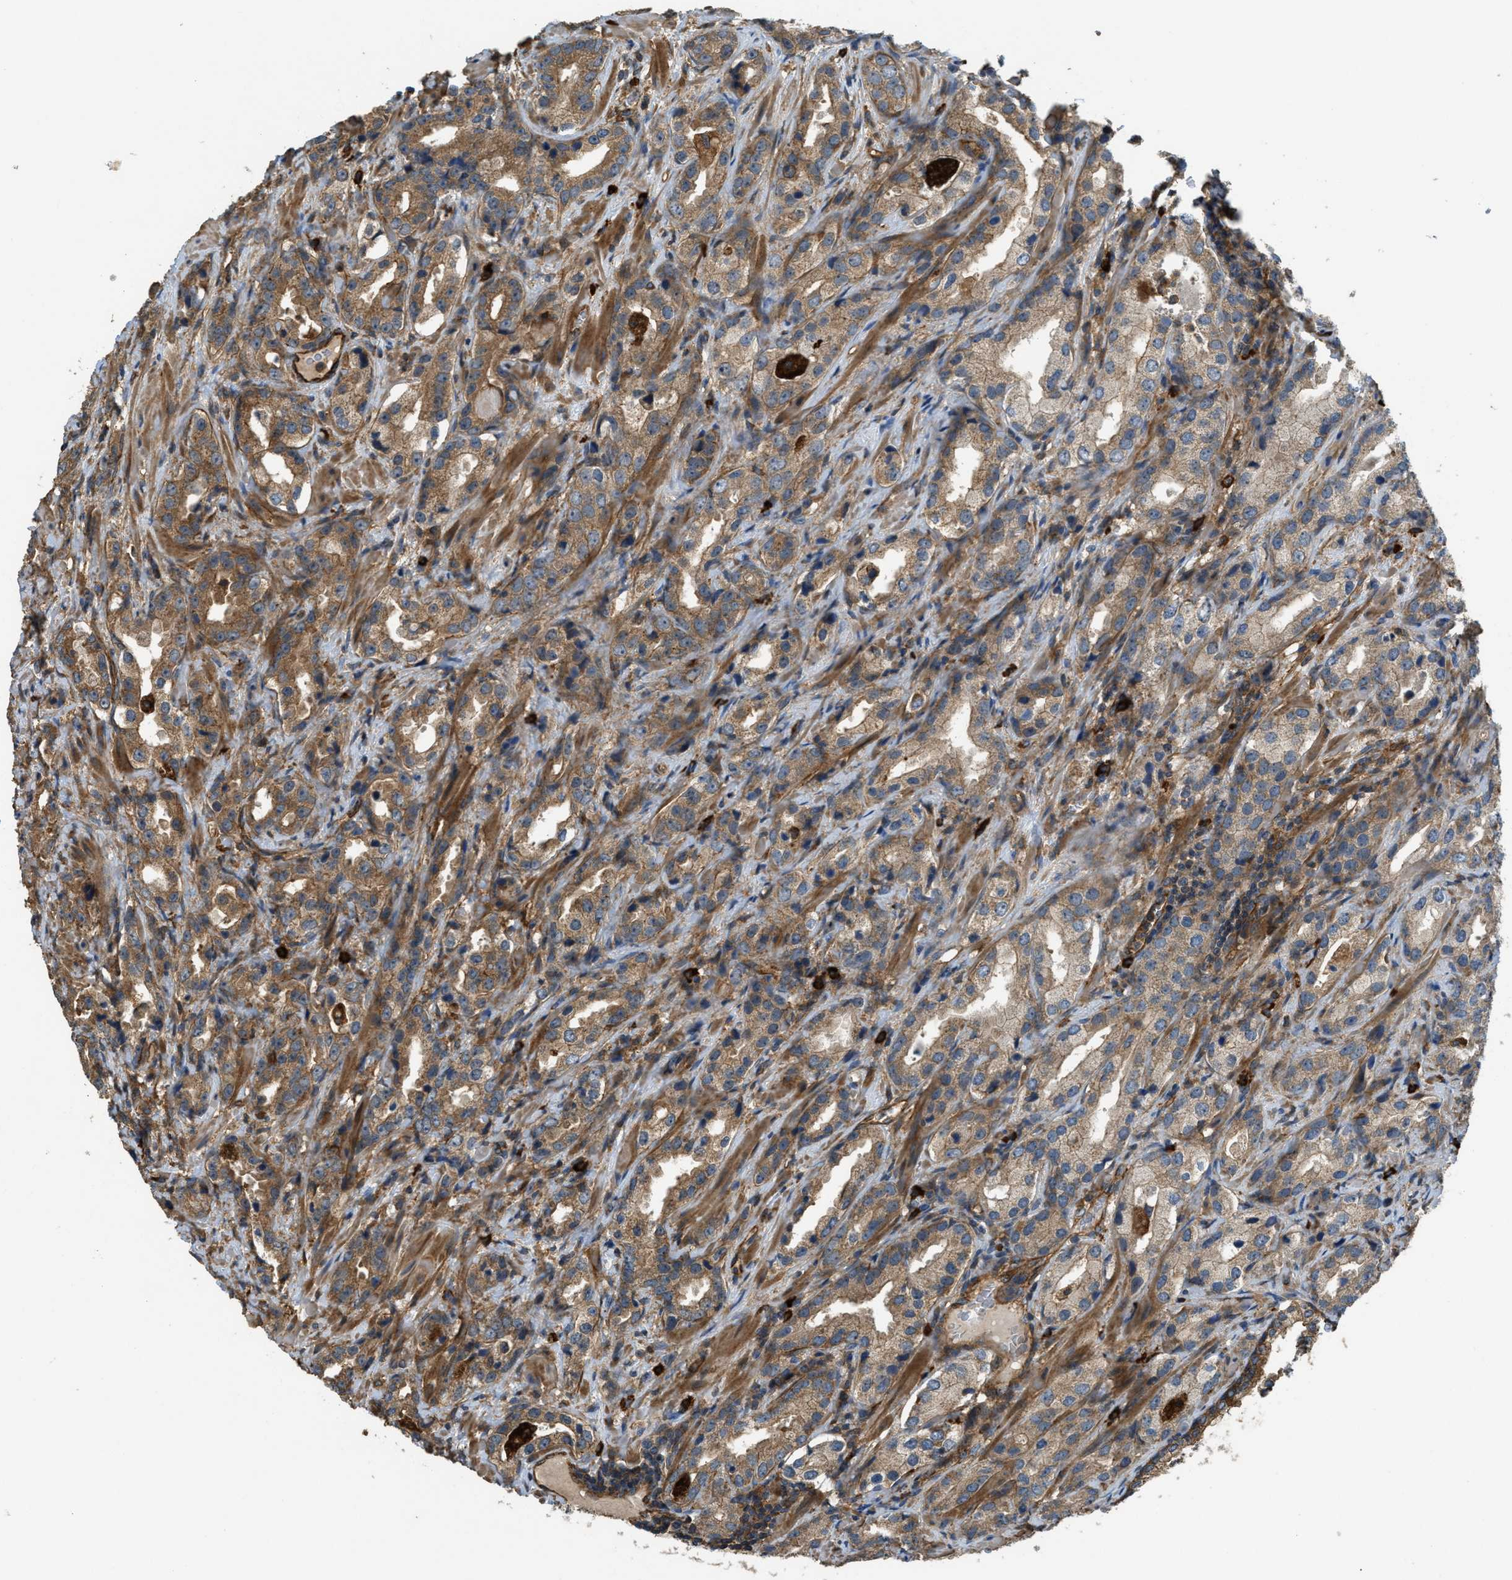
{"staining": {"intensity": "moderate", "quantity": ">75%", "location": "cytoplasmic/membranous"}, "tissue": "prostate cancer", "cell_type": "Tumor cells", "image_type": "cancer", "snomed": [{"axis": "morphology", "description": "Adenocarcinoma, High grade"}, {"axis": "topography", "description": "Prostate"}], "caption": "Human prostate cancer stained with a protein marker reveals moderate staining in tumor cells.", "gene": "BAG4", "patient": {"sex": "male", "age": 63}}